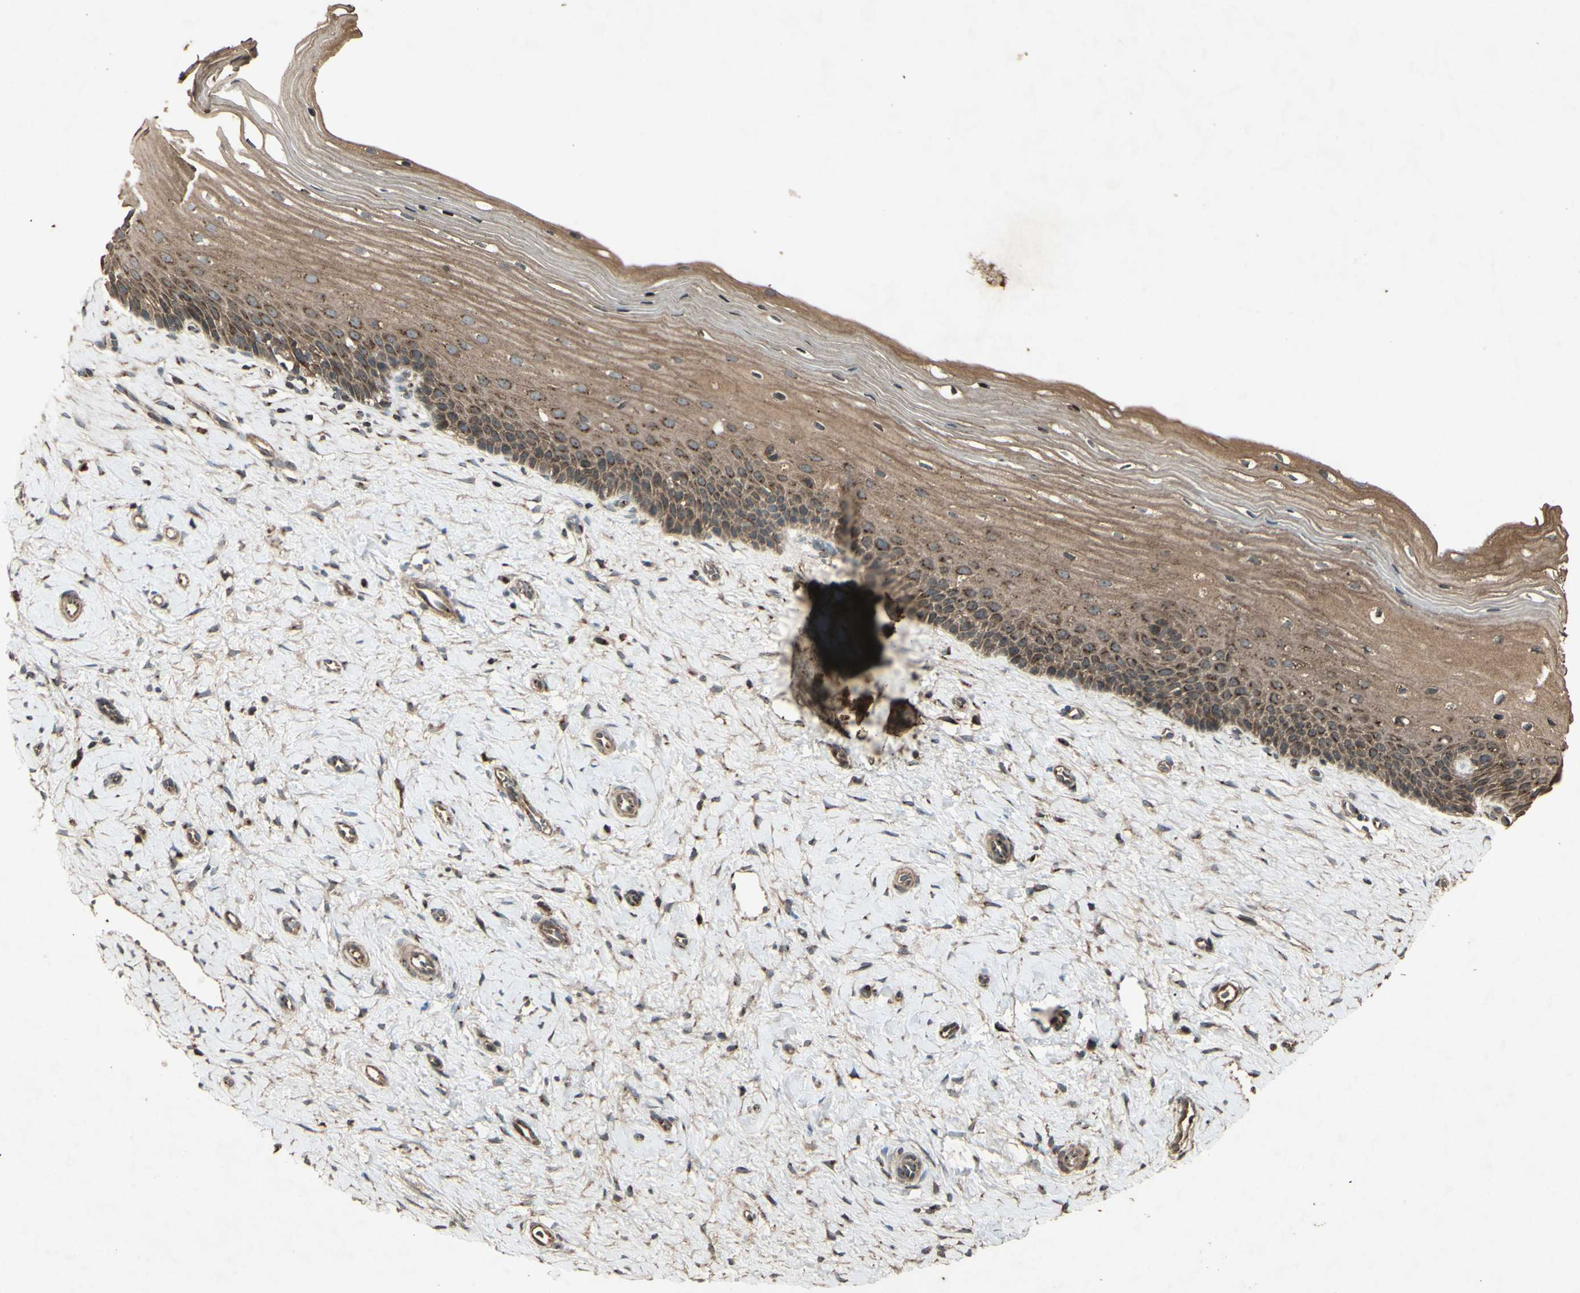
{"staining": {"intensity": "moderate", "quantity": ">75%", "location": "cytoplasmic/membranous"}, "tissue": "cervix", "cell_type": "Squamous epithelial cells", "image_type": "normal", "snomed": [{"axis": "morphology", "description": "Normal tissue, NOS"}, {"axis": "topography", "description": "Cervix"}], "caption": "IHC staining of unremarkable cervix, which exhibits medium levels of moderate cytoplasmic/membranous positivity in approximately >75% of squamous epithelial cells indicating moderate cytoplasmic/membranous protein positivity. The staining was performed using DAB (3,3'-diaminobenzidine) (brown) for protein detection and nuclei were counterstained in hematoxylin (blue).", "gene": "AP1G1", "patient": {"sex": "female", "age": 39}}